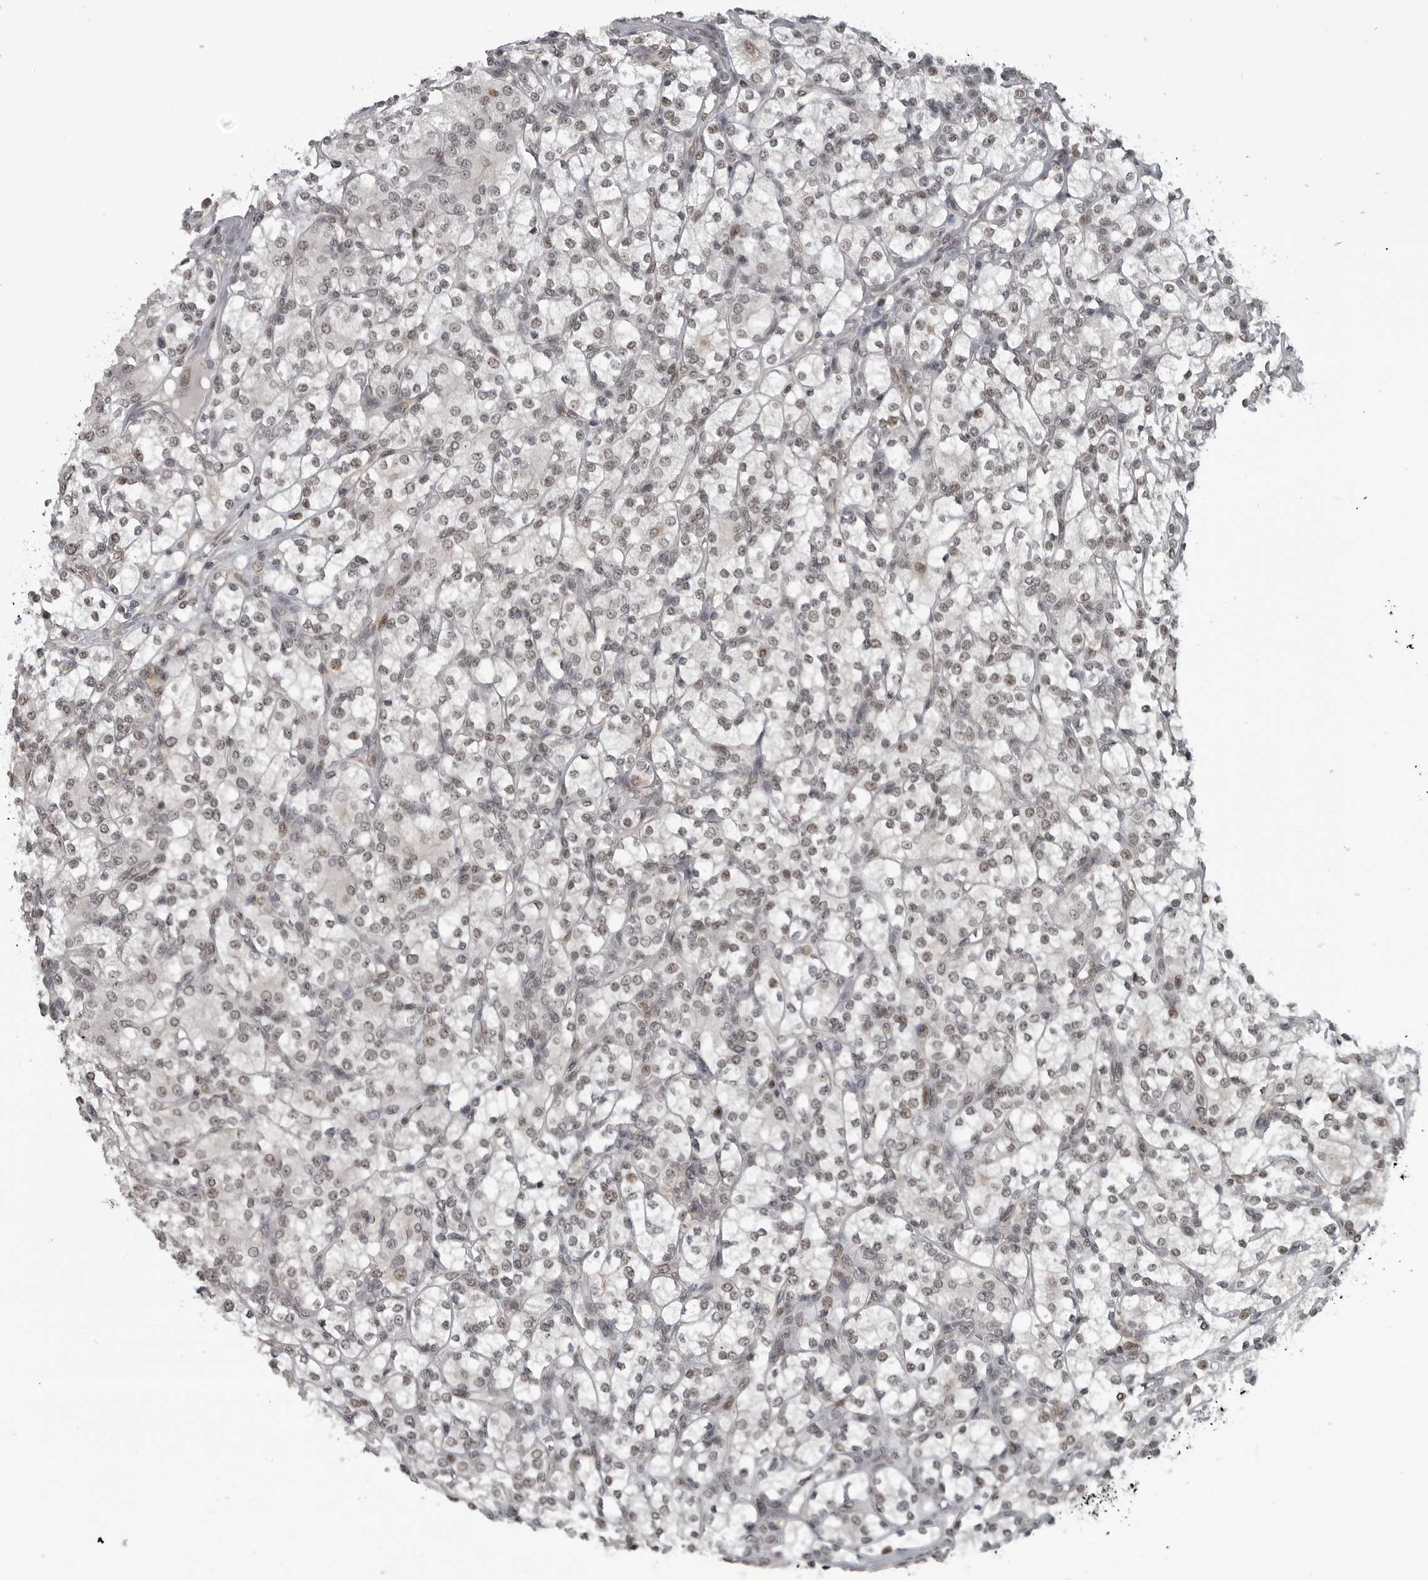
{"staining": {"intensity": "weak", "quantity": ">75%", "location": "nuclear"}, "tissue": "renal cancer", "cell_type": "Tumor cells", "image_type": "cancer", "snomed": [{"axis": "morphology", "description": "Adenocarcinoma, NOS"}, {"axis": "topography", "description": "Kidney"}], "caption": "An IHC histopathology image of neoplastic tissue is shown. Protein staining in brown highlights weak nuclear positivity in renal cancer (adenocarcinoma) within tumor cells.", "gene": "C8orf58", "patient": {"sex": "male", "age": 77}}